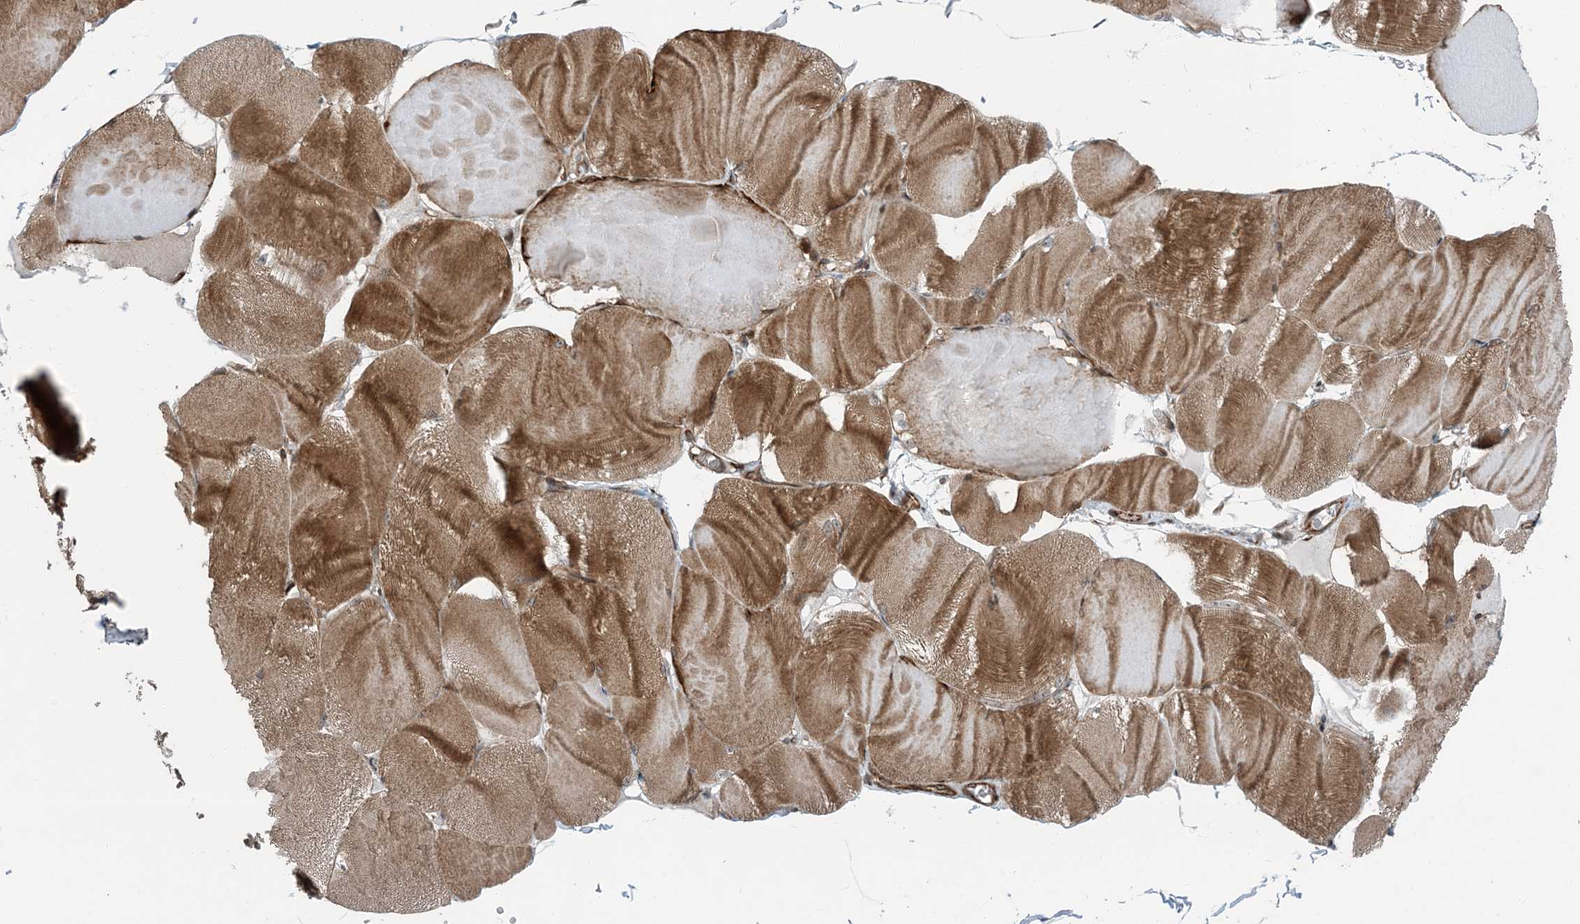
{"staining": {"intensity": "moderate", "quantity": "25%-75%", "location": "cytoplasmic/membranous,nuclear"}, "tissue": "skeletal muscle", "cell_type": "Myocytes", "image_type": "normal", "snomed": [{"axis": "morphology", "description": "Normal tissue, NOS"}, {"axis": "morphology", "description": "Basal cell carcinoma"}, {"axis": "topography", "description": "Skeletal muscle"}], "caption": "Brown immunohistochemical staining in unremarkable skeletal muscle exhibits moderate cytoplasmic/membranous,nuclear expression in approximately 25%-75% of myocytes.", "gene": "EDEM2", "patient": {"sex": "female", "age": 64}}